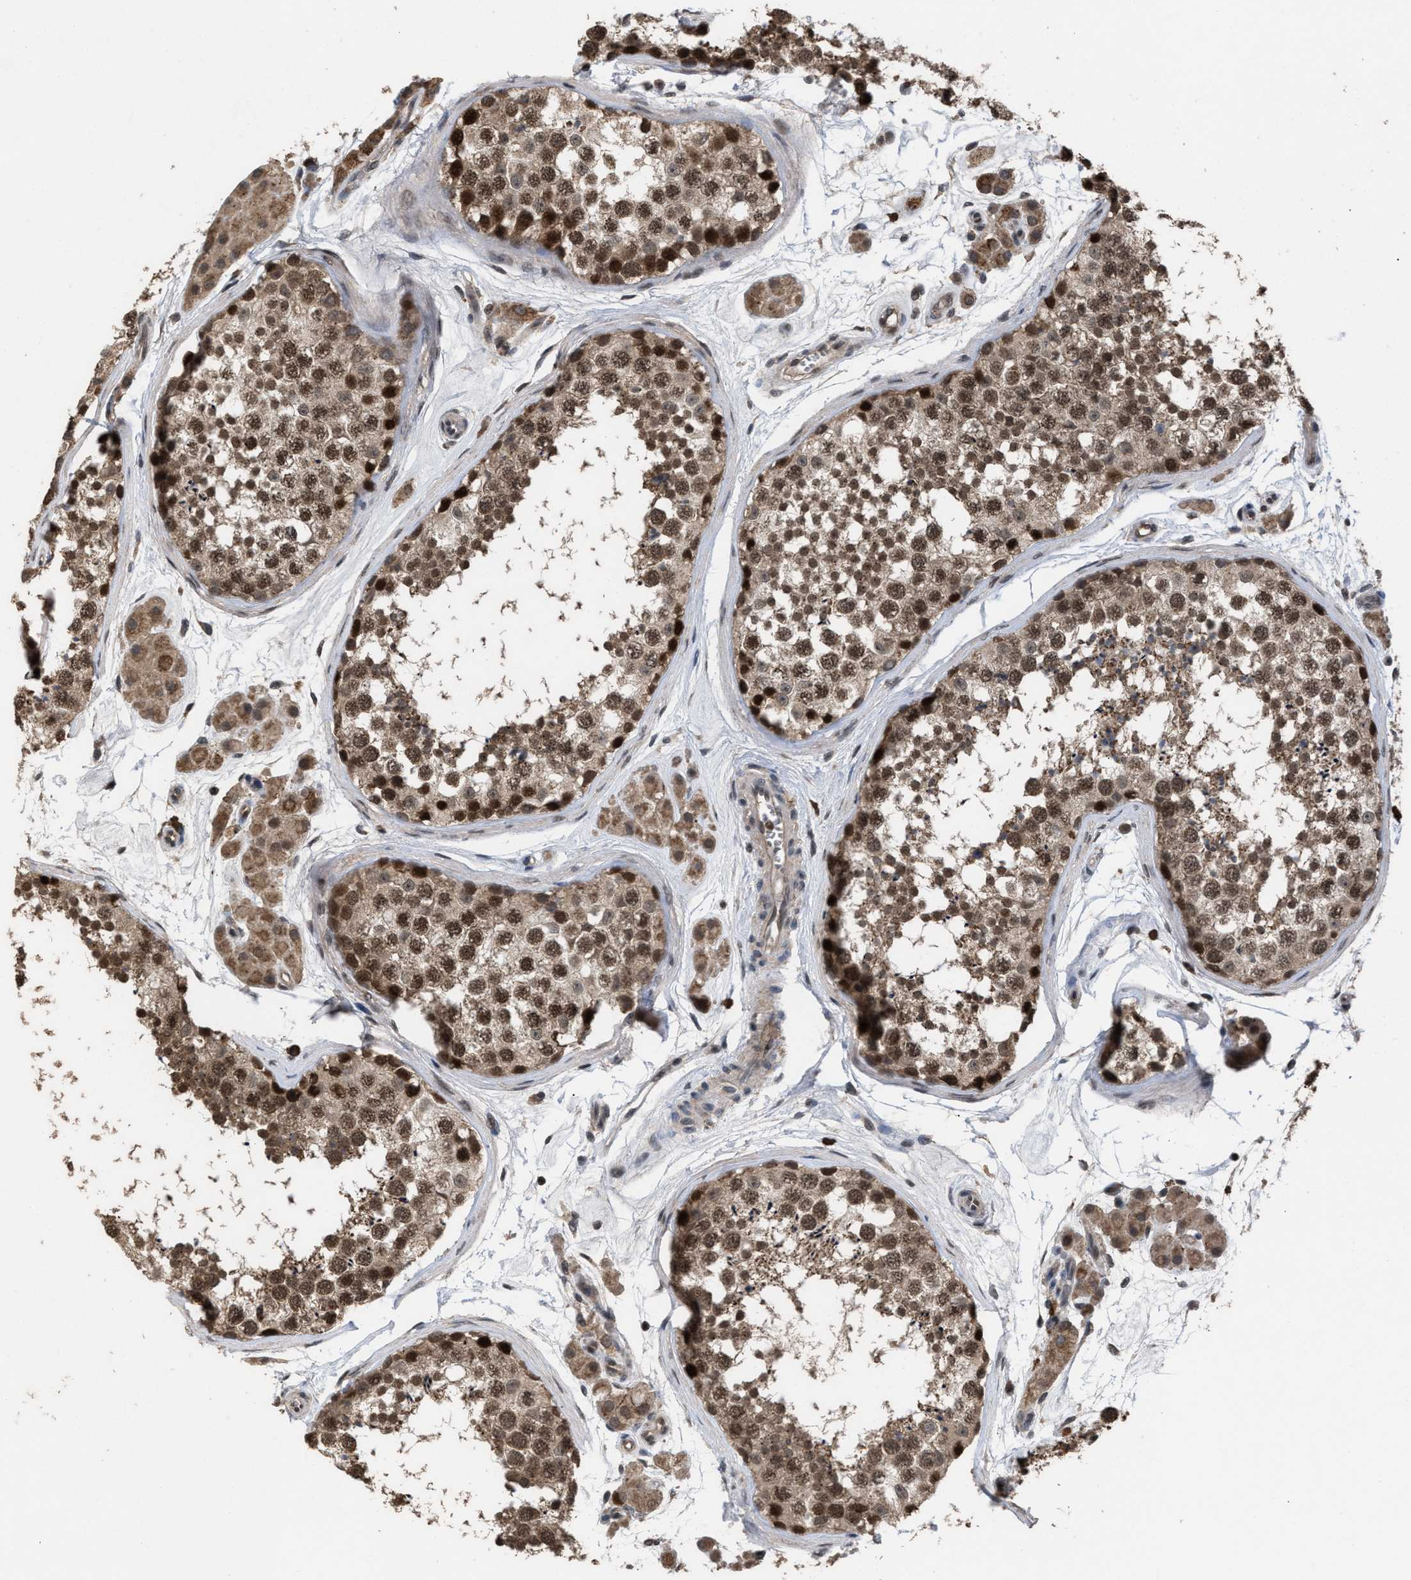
{"staining": {"intensity": "moderate", "quantity": ">75%", "location": "cytoplasmic/membranous,nuclear"}, "tissue": "testis", "cell_type": "Cells in seminiferous ducts", "image_type": "normal", "snomed": [{"axis": "morphology", "description": "Normal tissue, NOS"}, {"axis": "topography", "description": "Testis"}], "caption": "Immunohistochemical staining of normal human testis displays medium levels of moderate cytoplasmic/membranous,nuclear positivity in about >75% of cells in seminiferous ducts.", "gene": "C9orf78", "patient": {"sex": "male", "age": 56}}